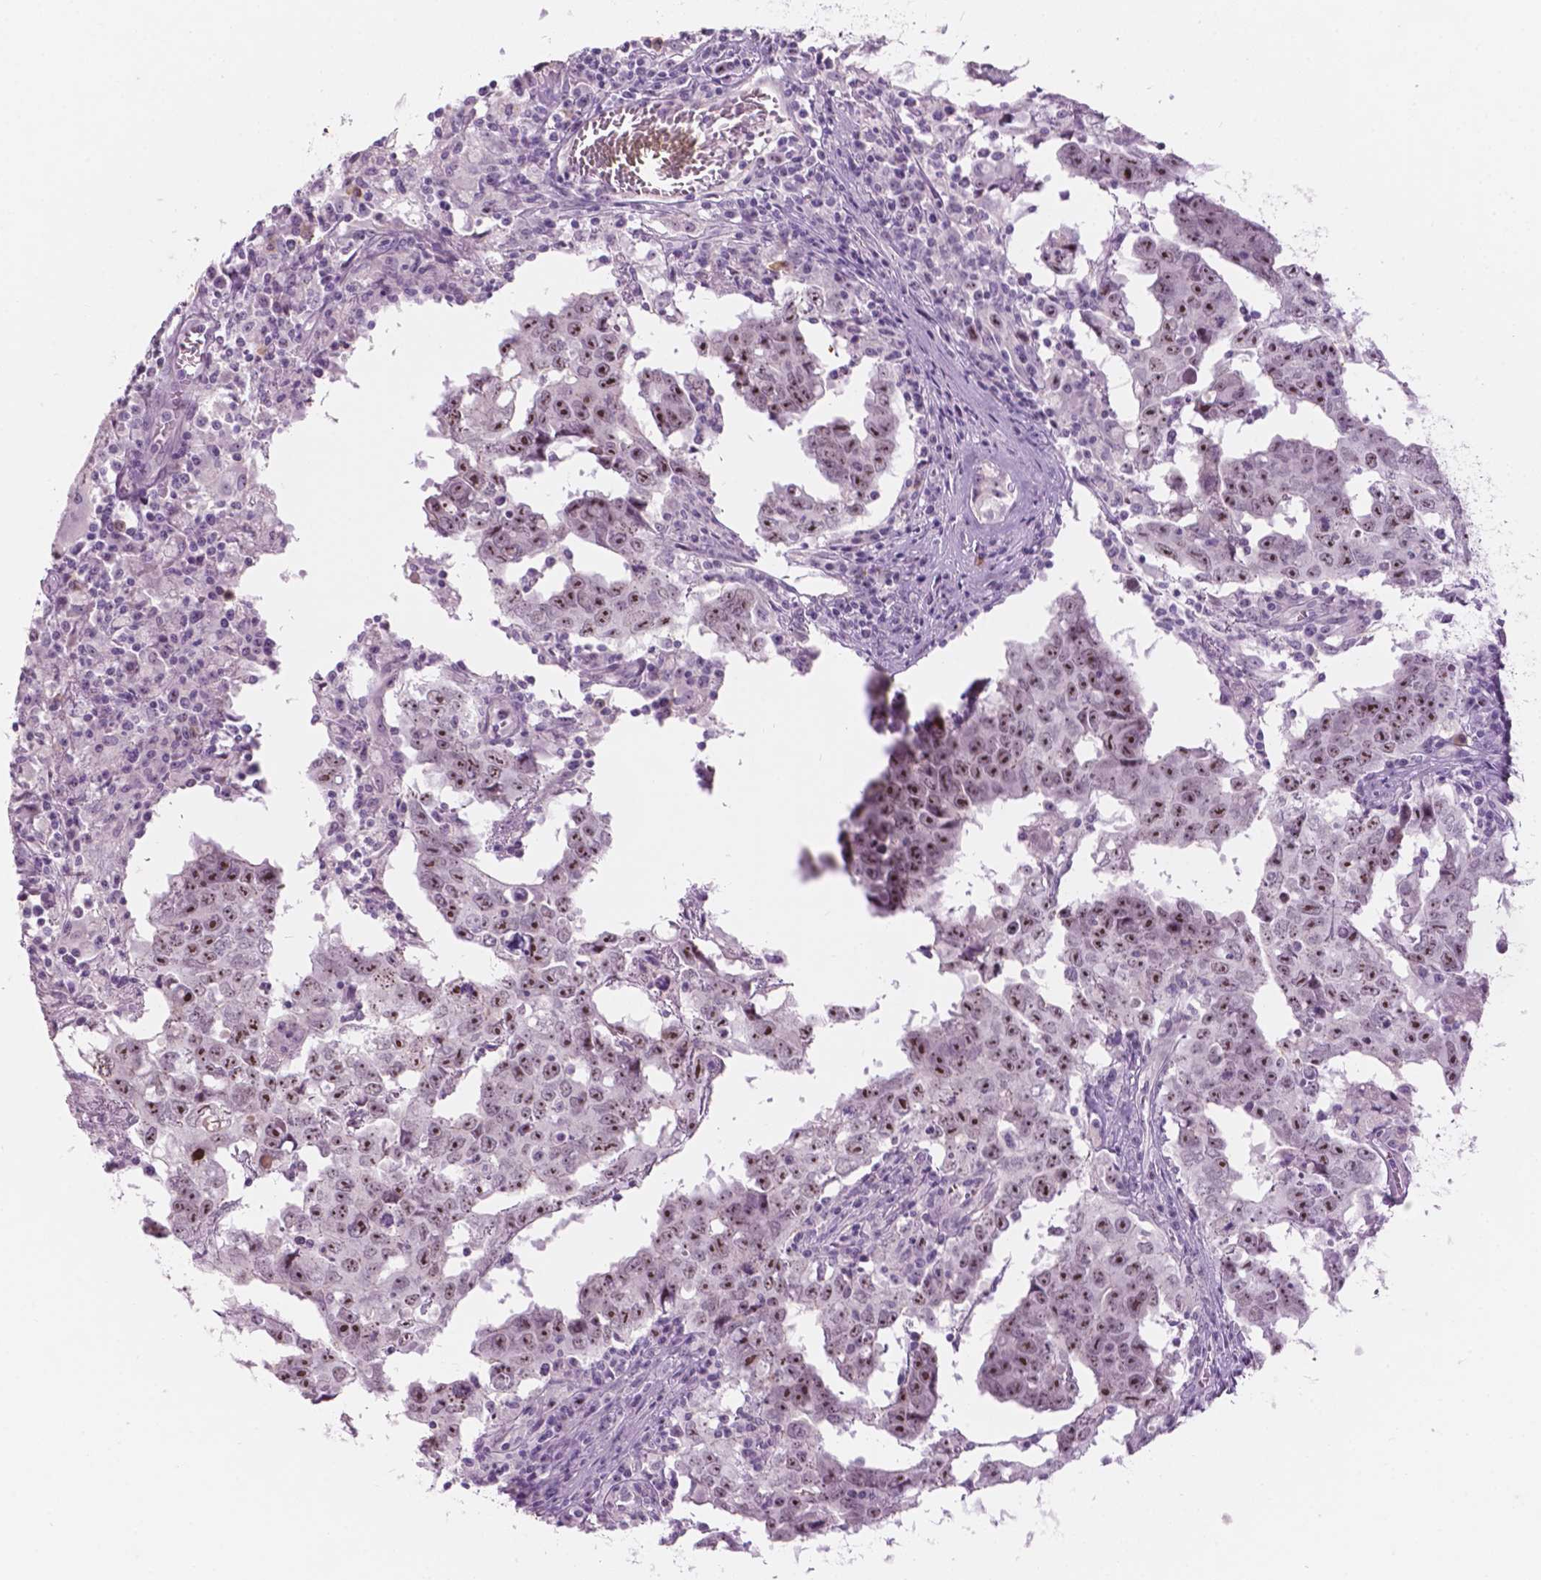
{"staining": {"intensity": "moderate", "quantity": ">75%", "location": "nuclear"}, "tissue": "testis cancer", "cell_type": "Tumor cells", "image_type": "cancer", "snomed": [{"axis": "morphology", "description": "Carcinoma, Embryonal, NOS"}, {"axis": "topography", "description": "Testis"}], "caption": "An image of human testis cancer (embryonal carcinoma) stained for a protein exhibits moderate nuclear brown staining in tumor cells.", "gene": "ZNF853", "patient": {"sex": "male", "age": 22}}